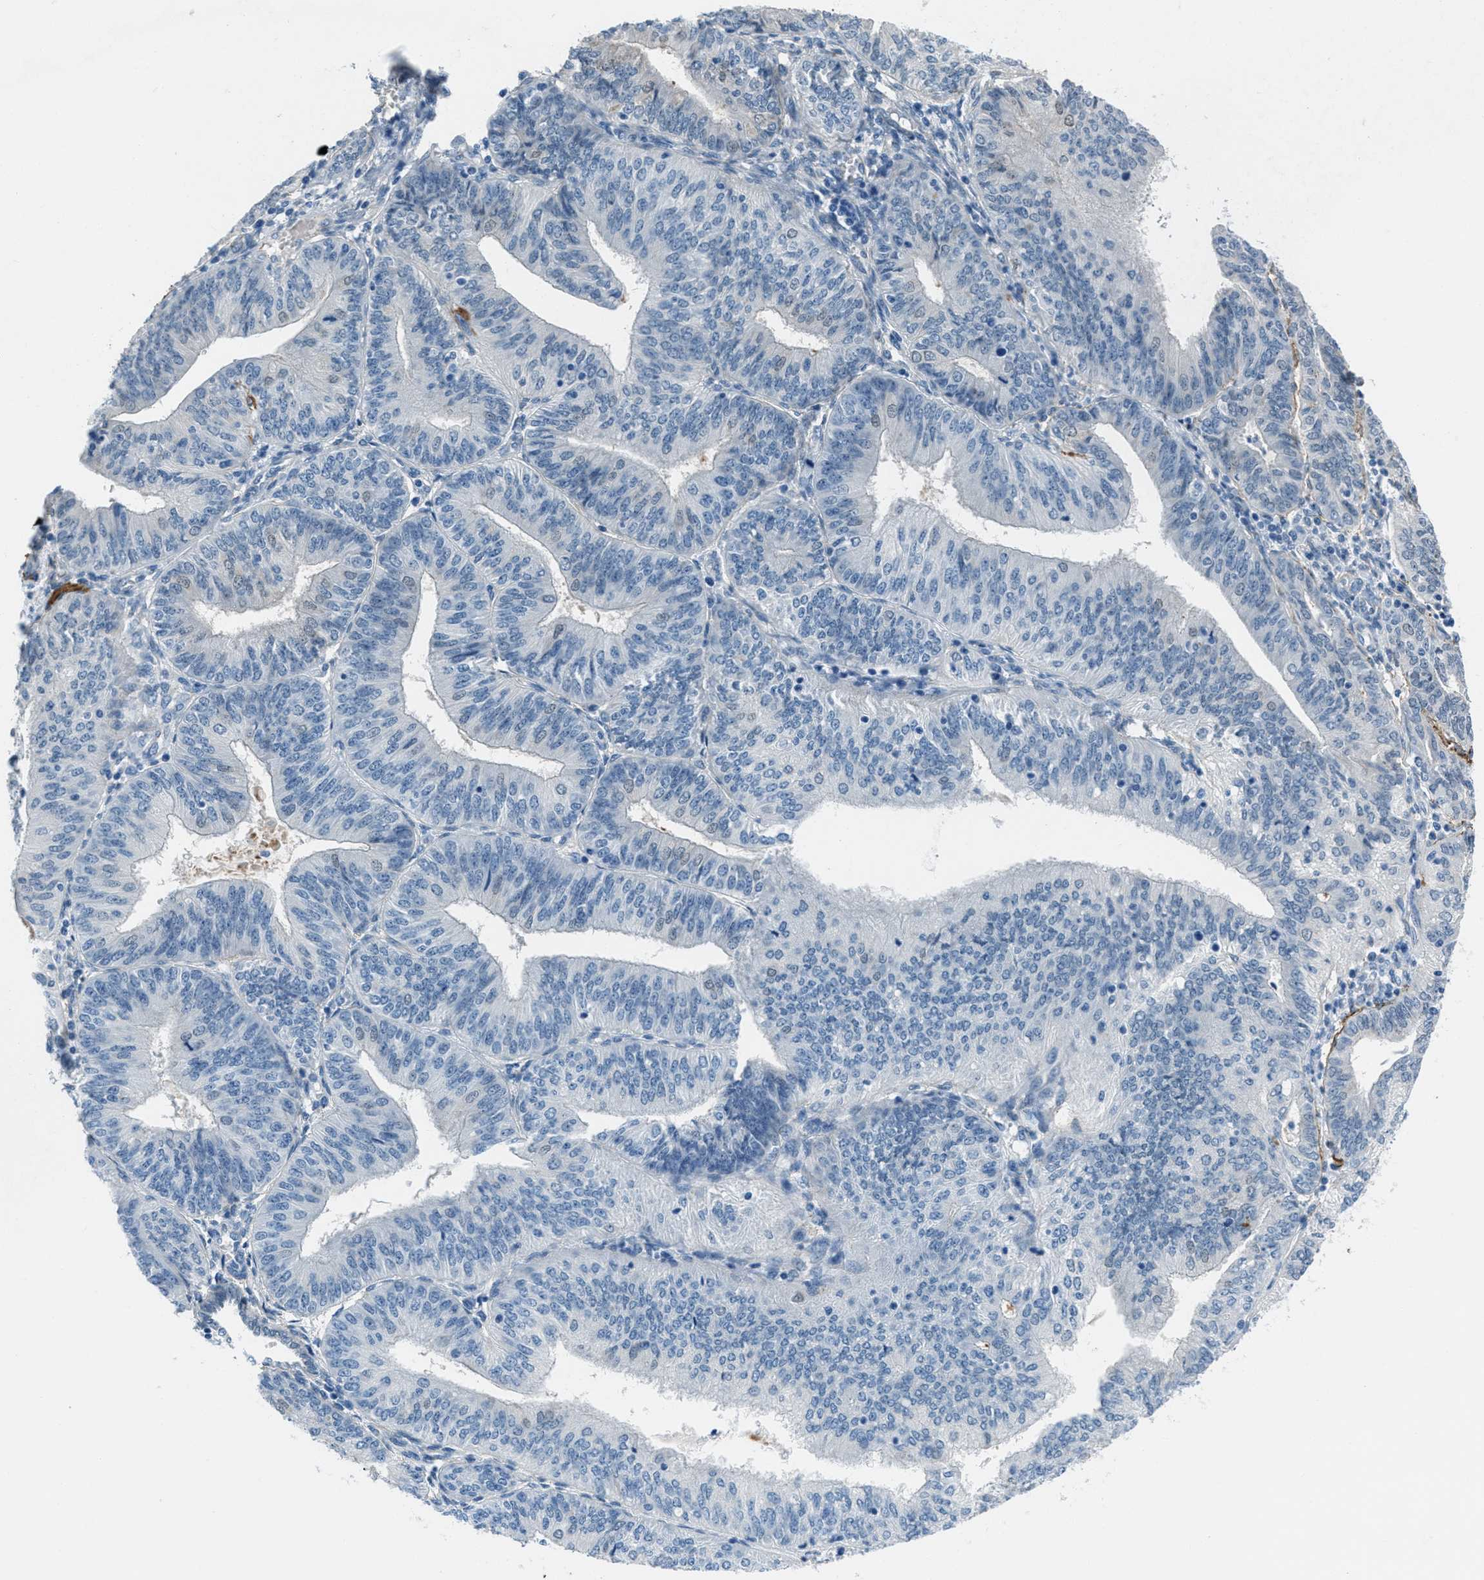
{"staining": {"intensity": "negative", "quantity": "none", "location": "none"}, "tissue": "endometrial cancer", "cell_type": "Tumor cells", "image_type": "cancer", "snomed": [{"axis": "morphology", "description": "Adenocarcinoma, NOS"}, {"axis": "topography", "description": "Endometrium"}], "caption": "The photomicrograph shows no staining of tumor cells in endometrial cancer.", "gene": "FBN1", "patient": {"sex": "female", "age": 58}}